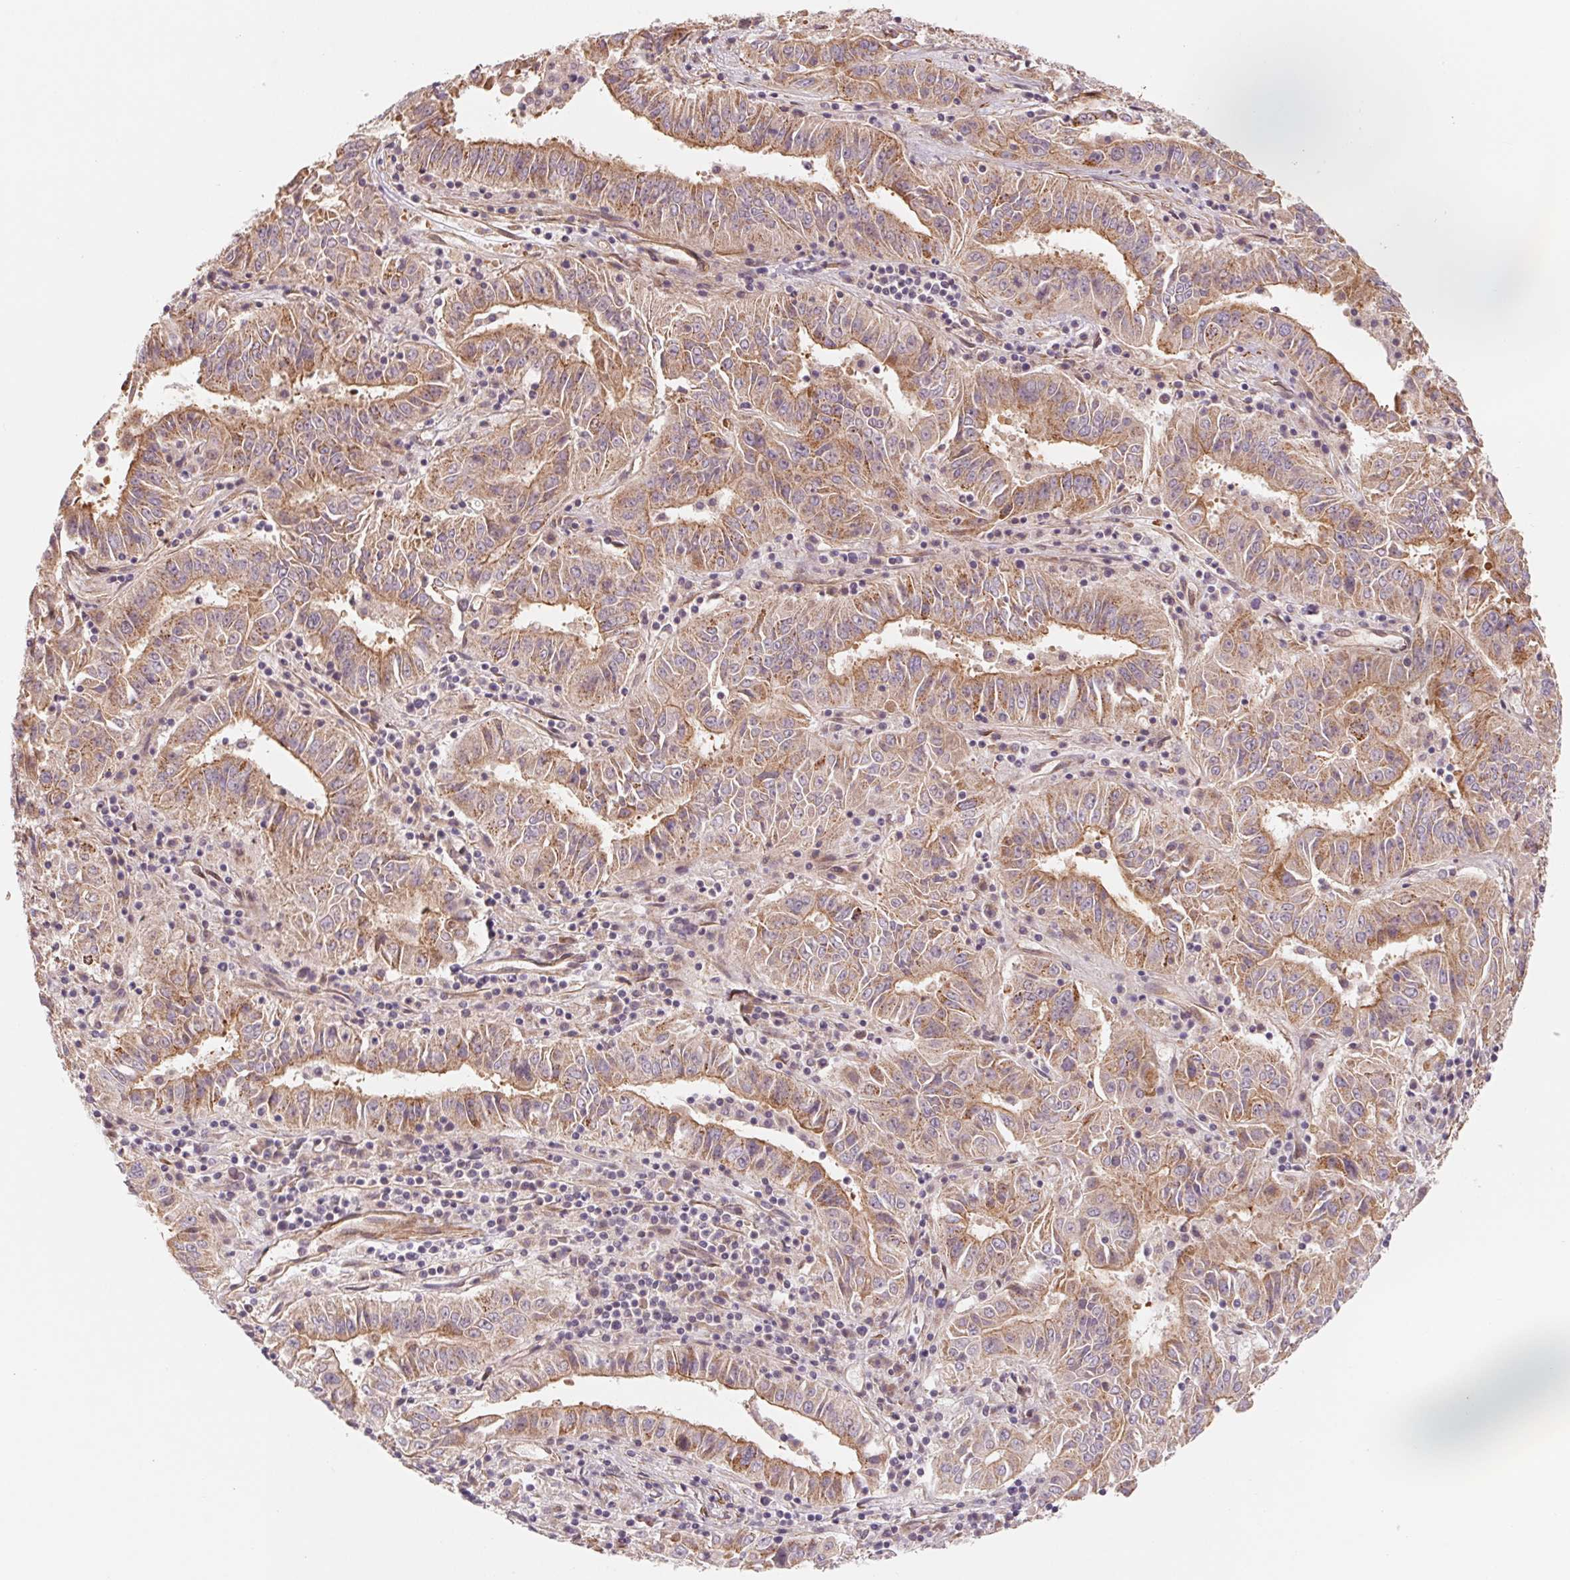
{"staining": {"intensity": "moderate", "quantity": "25%-75%", "location": "cytoplasmic/membranous"}, "tissue": "pancreatic cancer", "cell_type": "Tumor cells", "image_type": "cancer", "snomed": [{"axis": "morphology", "description": "Adenocarcinoma, NOS"}, {"axis": "topography", "description": "Pancreas"}], "caption": "Pancreatic adenocarcinoma was stained to show a protein in brown. There is medium levels of moderate cytoplasmic/membranous staining in about 25%-75% of tumor cells. (Stains: DAB (3,3'-diaminobenzidine) in brown, nuclei in blue, Microscopy: brightfield microscopy at high magnification).", "gene": "CCDC112", "patient": {"sex": "male", "age": 63}}